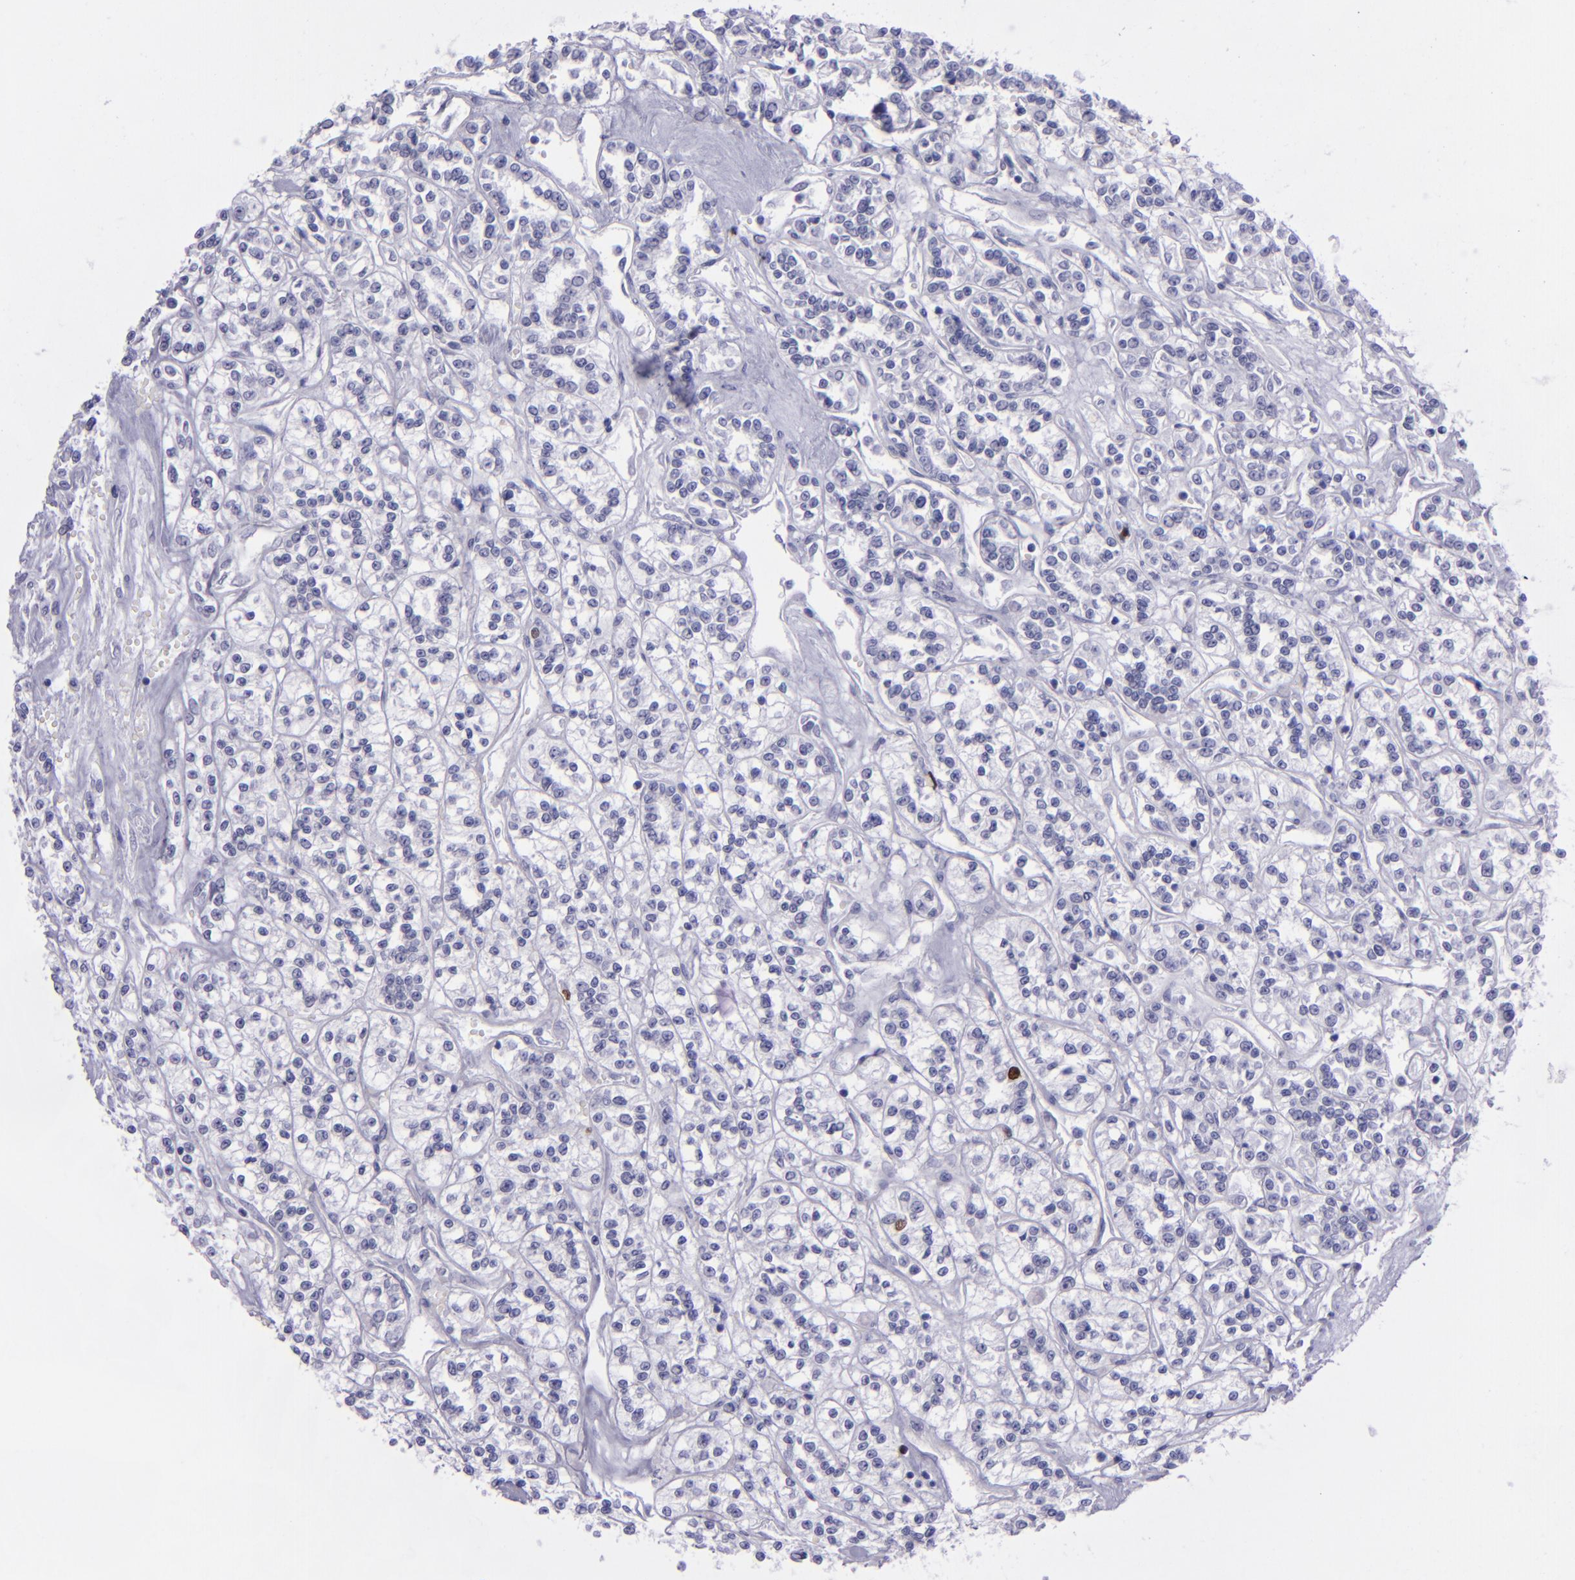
{"staining": {"intensity": "strong", "quantity": "<25%", "location": "nuclear"}, "tissue": "renal cancer", "cell_type": "Tumor cells", "image_type": "cancer", "snomed": [{"axis": "morphology", "description": "Adenocarcinoma, NOS"}, {"axis": "topography", "description": "Kidney"}], "caption": "Immunohistochemical staining of human adenocarcinoma (renal) demonstrates strong nuclear protein staining in about <25% of tumor cells.", "gene": "TOP2A", "patient": {"sex": "female", "age": 76}}